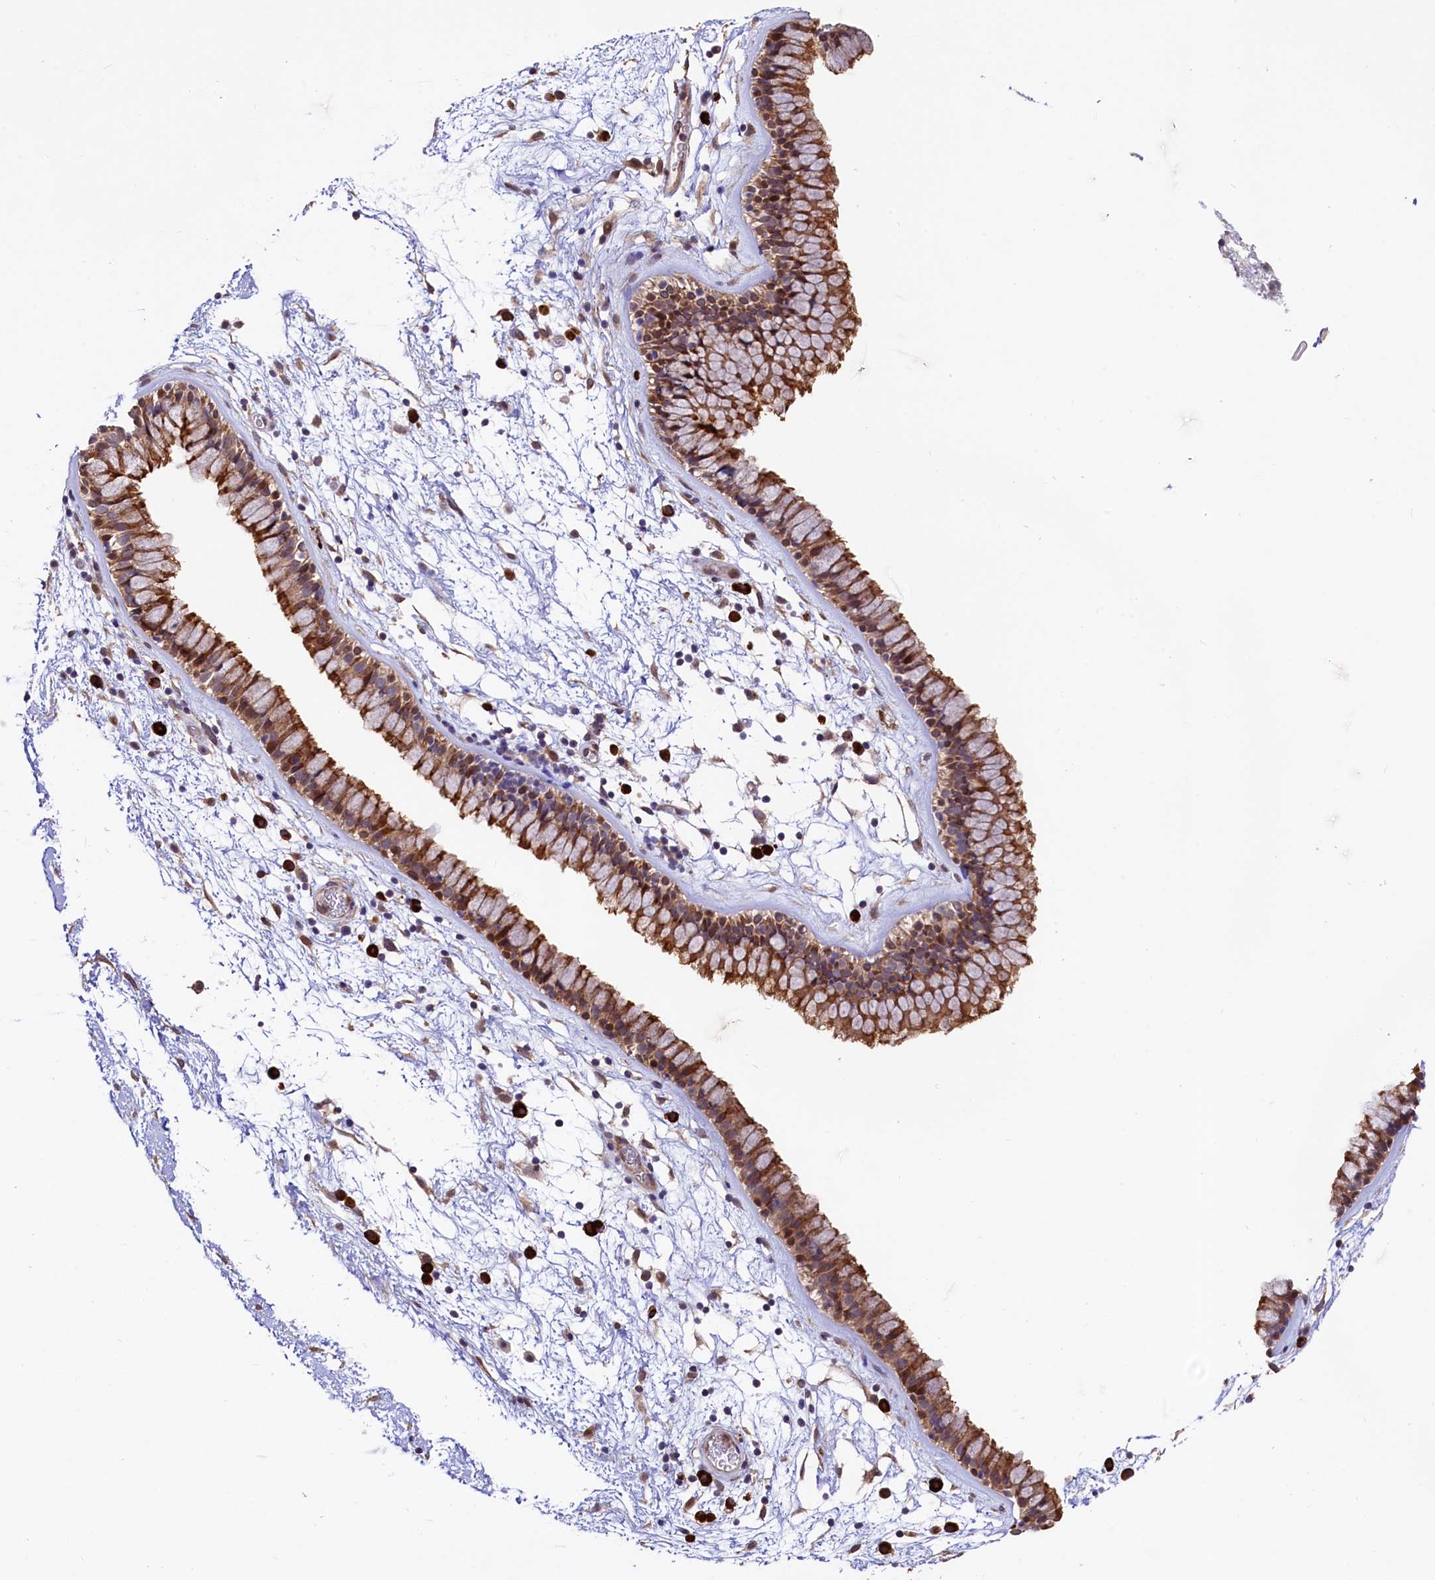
{"staining": {"intensity": "moderate", "quantity": ">75%", "location": "cytoplasmic/membranous"}, "tissue": "nasopharynx", "cell_type": "Respiratory epithelial cells", "image_type": "normal", "snomed": [{"axis": "morphology", "description": "Normal tissue, NOS"}, {"axis": "morphology", "description": "Inflammation, NOS"}, {"axis": "topography", "description": "Nasopharynx"}], "caption": "Immunohistochemistry (IHC) (DAB) staining of unremarkable nasopharynx reveals moderate cytoplasmic/membranous protein positivity in about >75% of respiratory epithelial cells. The protein of interest is shown in brown color, while the nuclei are stained blue.", "gene": "C5orf15", "patient": {"sex": "male", "age": 48}}